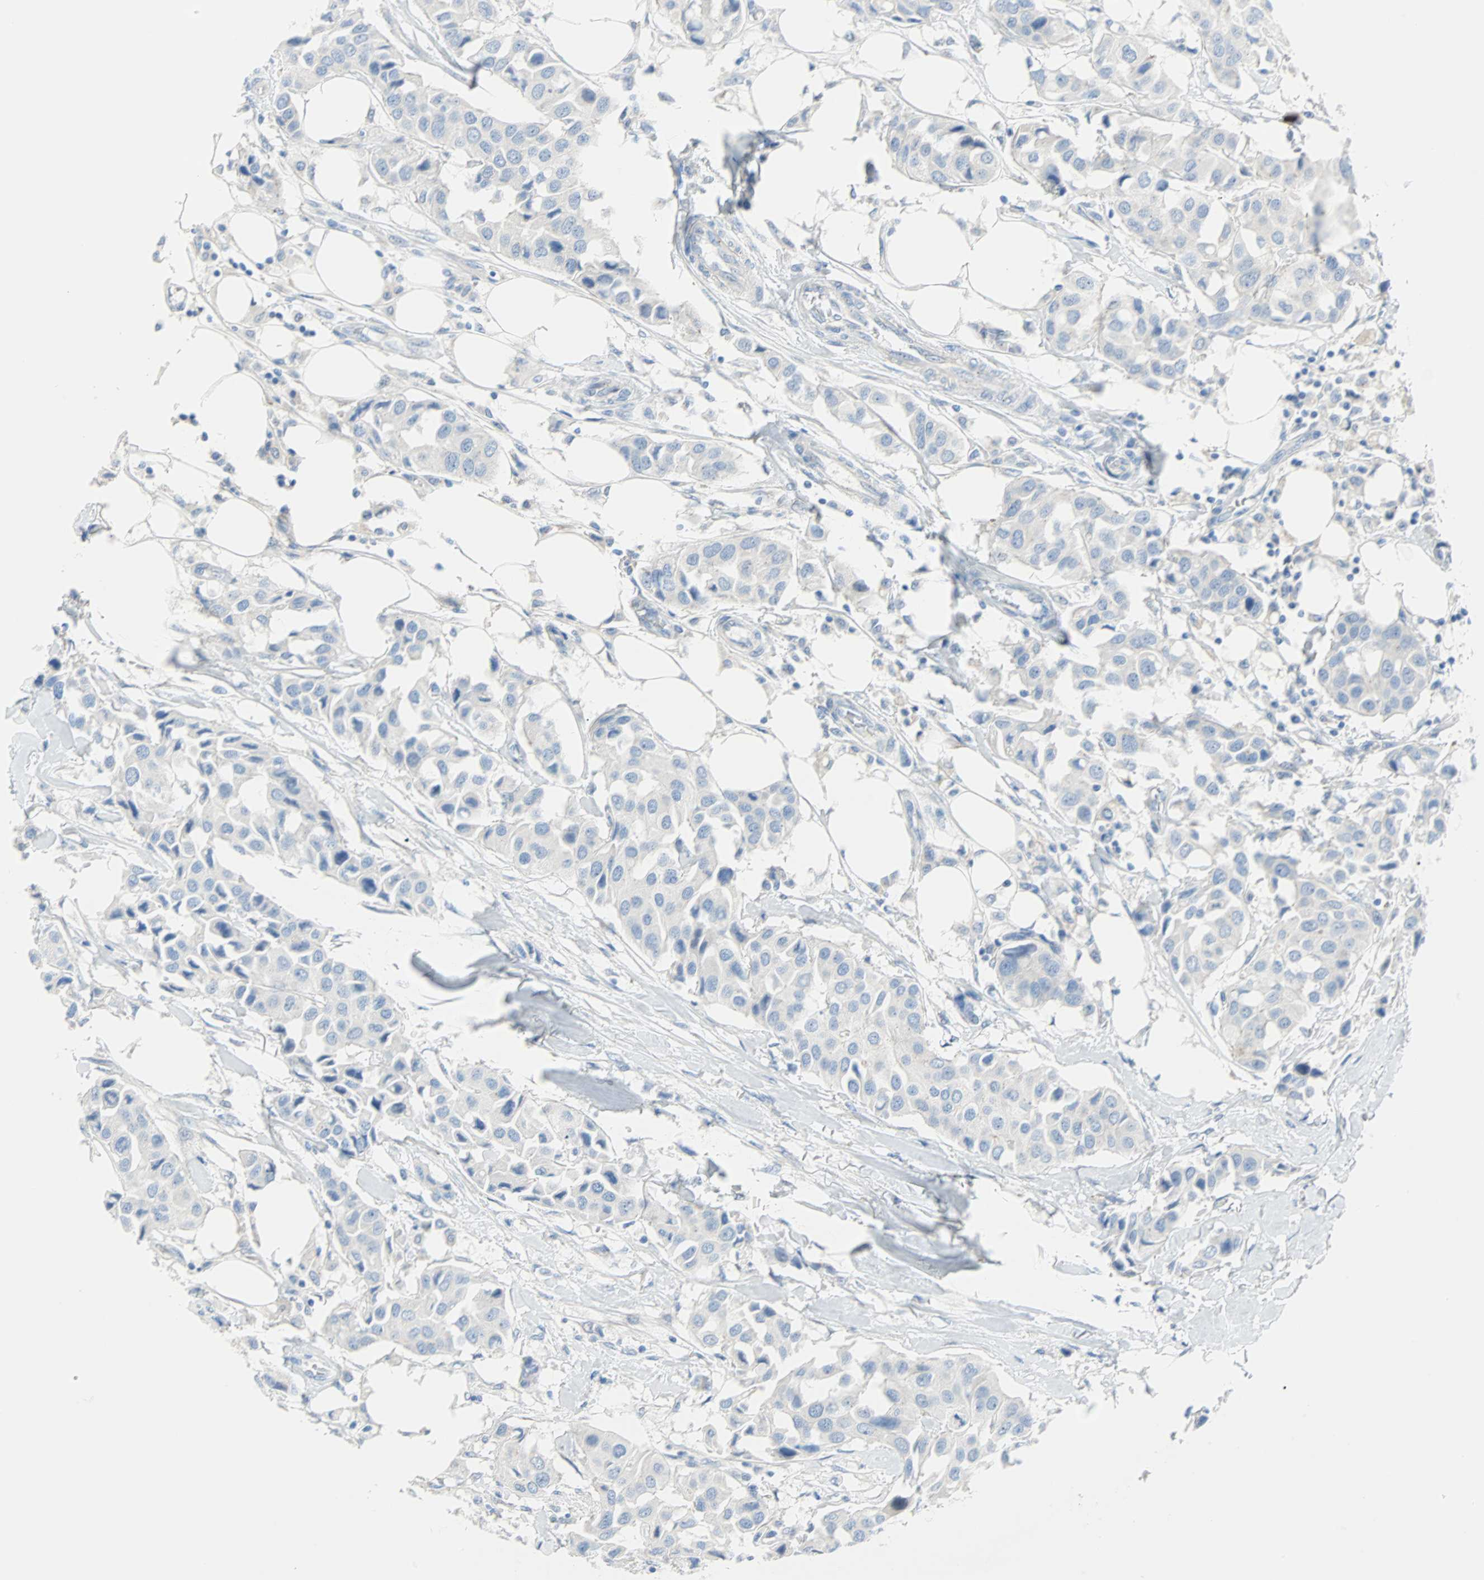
{"staining": {"intensity": "negative", "quantity": "none", "location": "none"}, "tissue": "breast cancer", "cell_type": "Tumor cells", "image_type": "cancer", "snomed": [{"axis": "morphology", "description": "Duct carcinoma"}, {"axis": "topography", "description": "Breast"}], "caption": "This is an IHC histopathology image of human breast intraductal carcinoma. There is no expression in tumor cells.", "gene": "PDPN", "patient": {"sex": "female", "age": 80}}